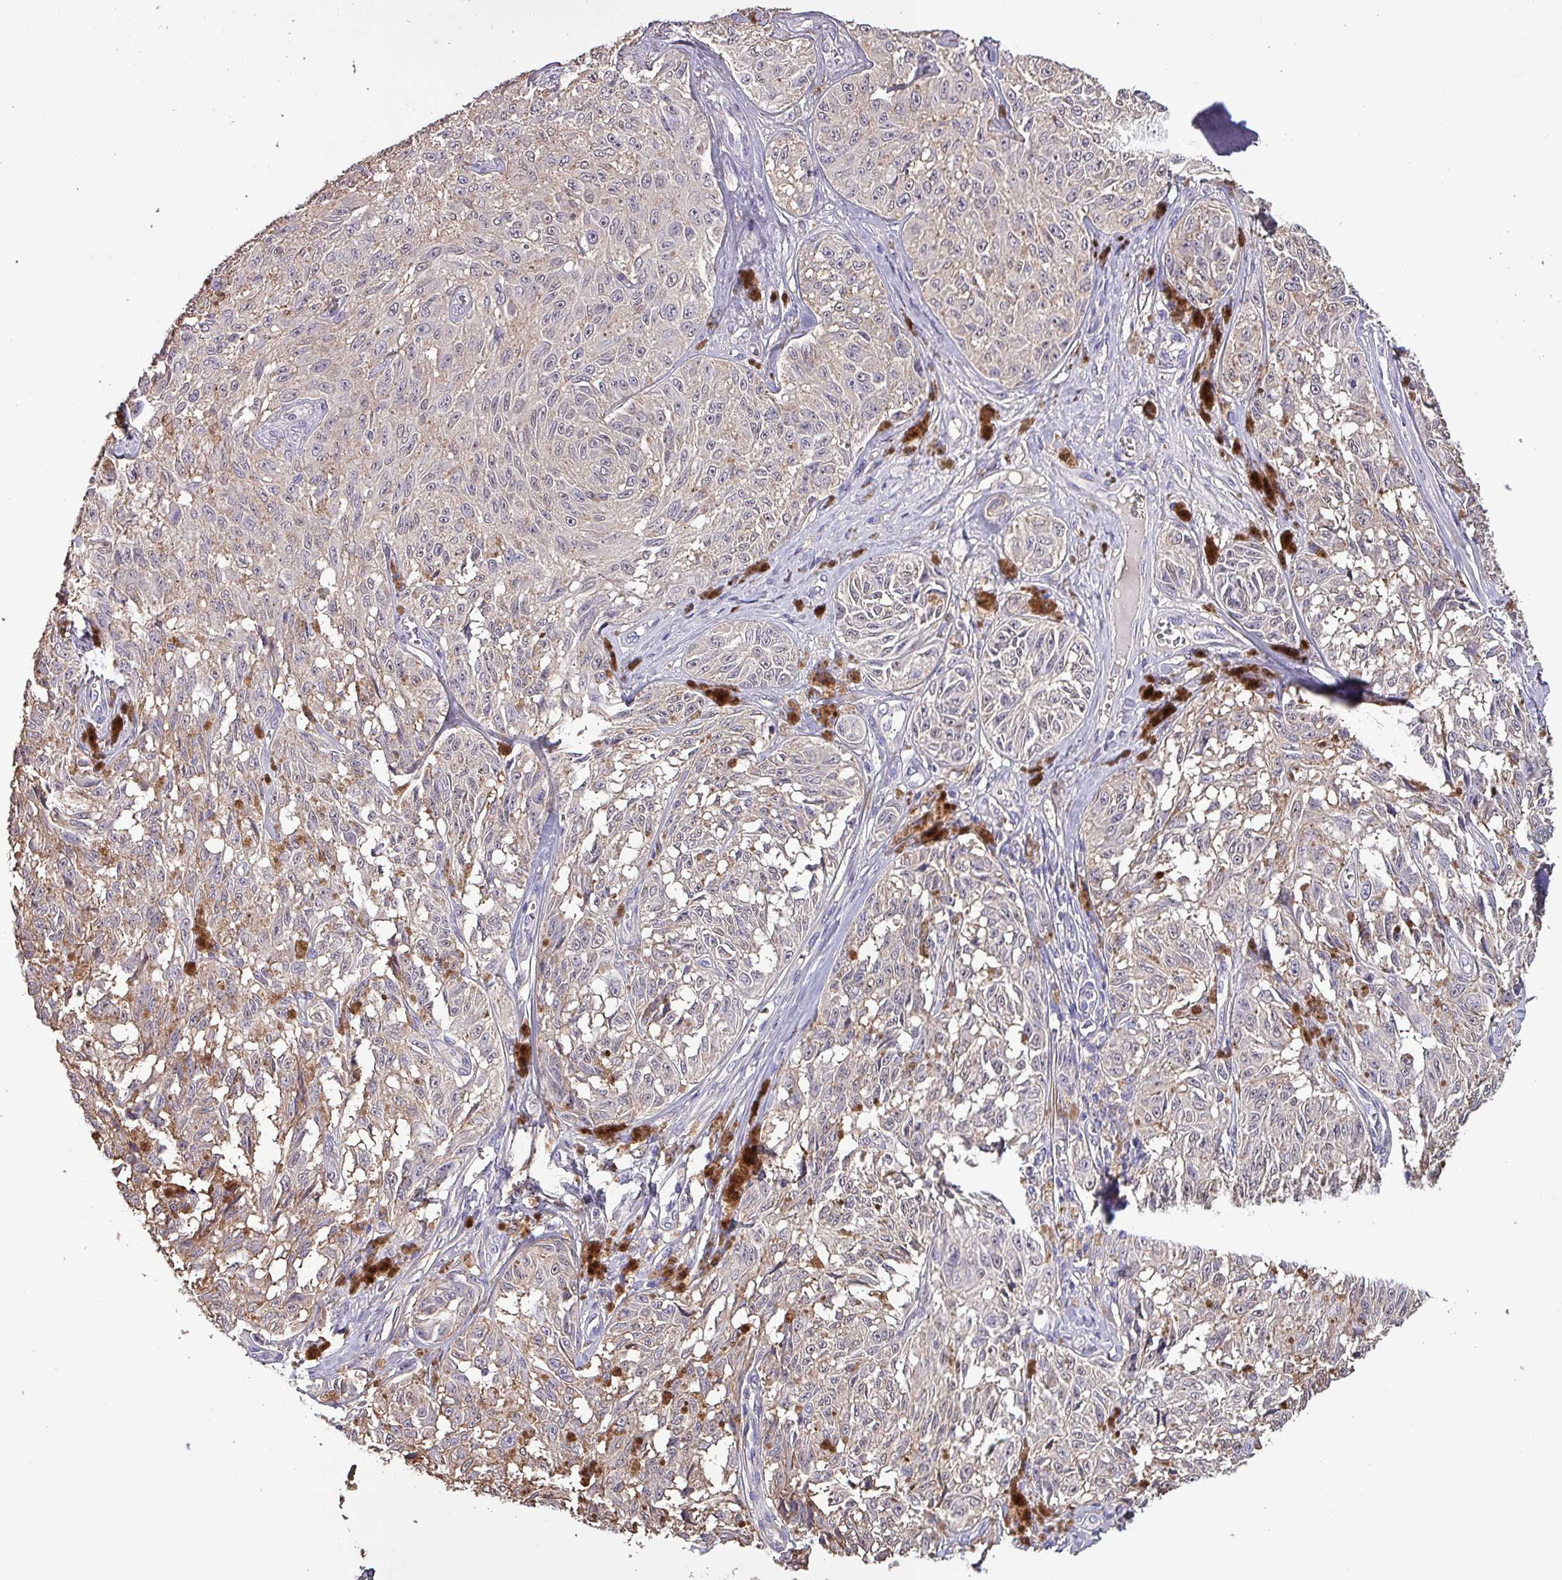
{"staining": {"intensity": "negative", "quantity": "none", "location": "none"}, "tissue": "melanoma", "cell_type": "Tumor cells", "image_type": "cancer", "snomed": [{"axis": "morphology", "description": "Malignant melanoma, NOS"}, {"axis": "topography", "description": "Skin"}], "caption": "There is no significant expression in tumor cells of melanoma. (Immunohistochemistry, brightfield microscopy, high magnification).", "gene": "HTRA4", "patient": {"sex": "male", "age": 68}}